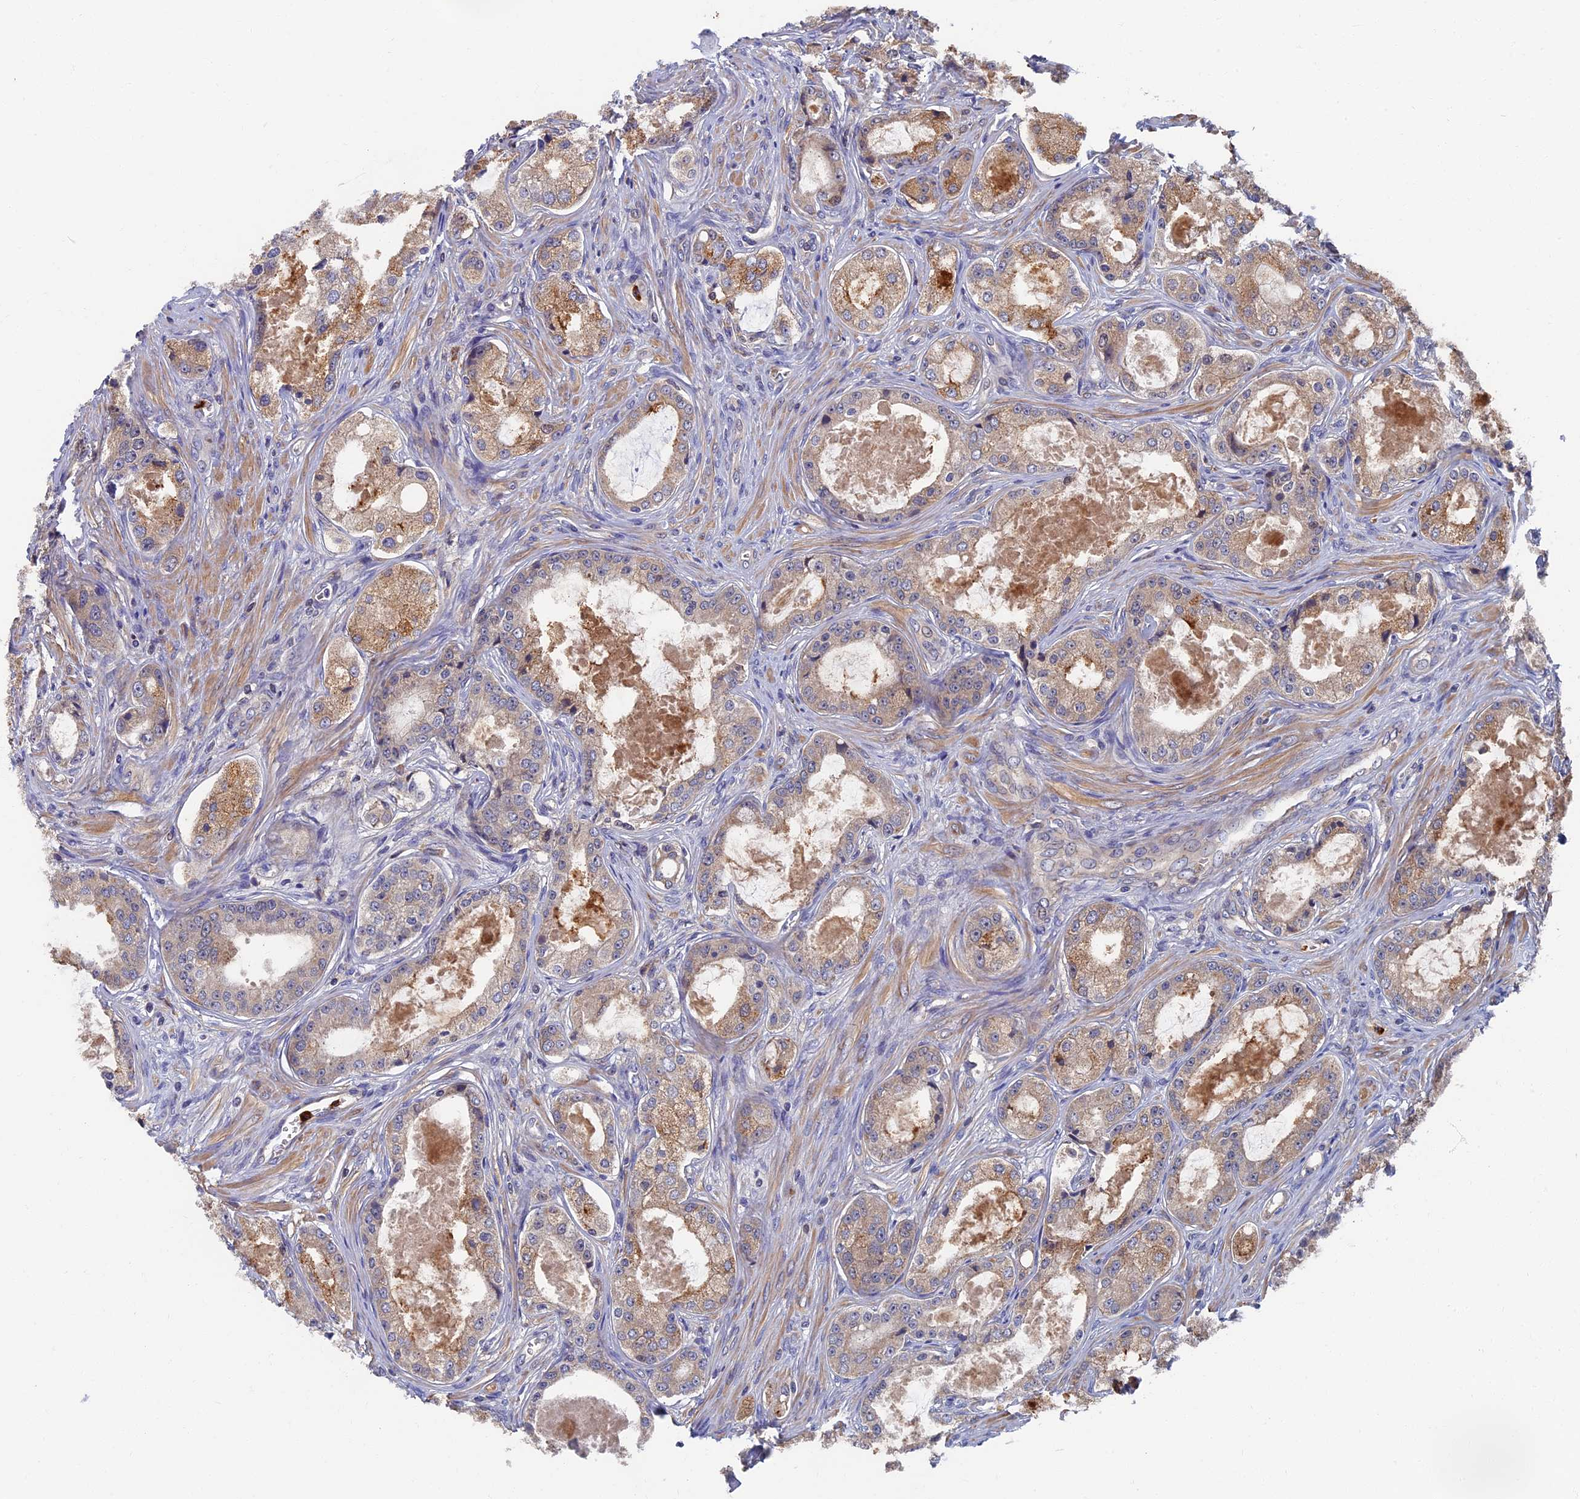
{"staining": {"intensity": "moderate", "quantity": ">75%", "location": "cytoplasmic/membranous"}, "tissue": "prostate cancer", "cell_type": "Tumor cells", "image_type": "cancer", "snomed": [{"axis": "morphology", "description": "Adenocarcinoma, Low grade"}, {"axis": "topography", "description": "Prostate"}], "caption": "IHC of prostate low-grade adenocarcinoma demonstrates medium levels of moderate cytoplasmic/membranous positivity in approximately >75% of tumor cells. The protein is stained brown, and the nuclei are stained in blue (DAB (3,3'-diaminobenzidine) IHC with brightfield microscopy, high magnification).", "gene": "TNK2", "patient": {"sex": "male", "age": 68}}